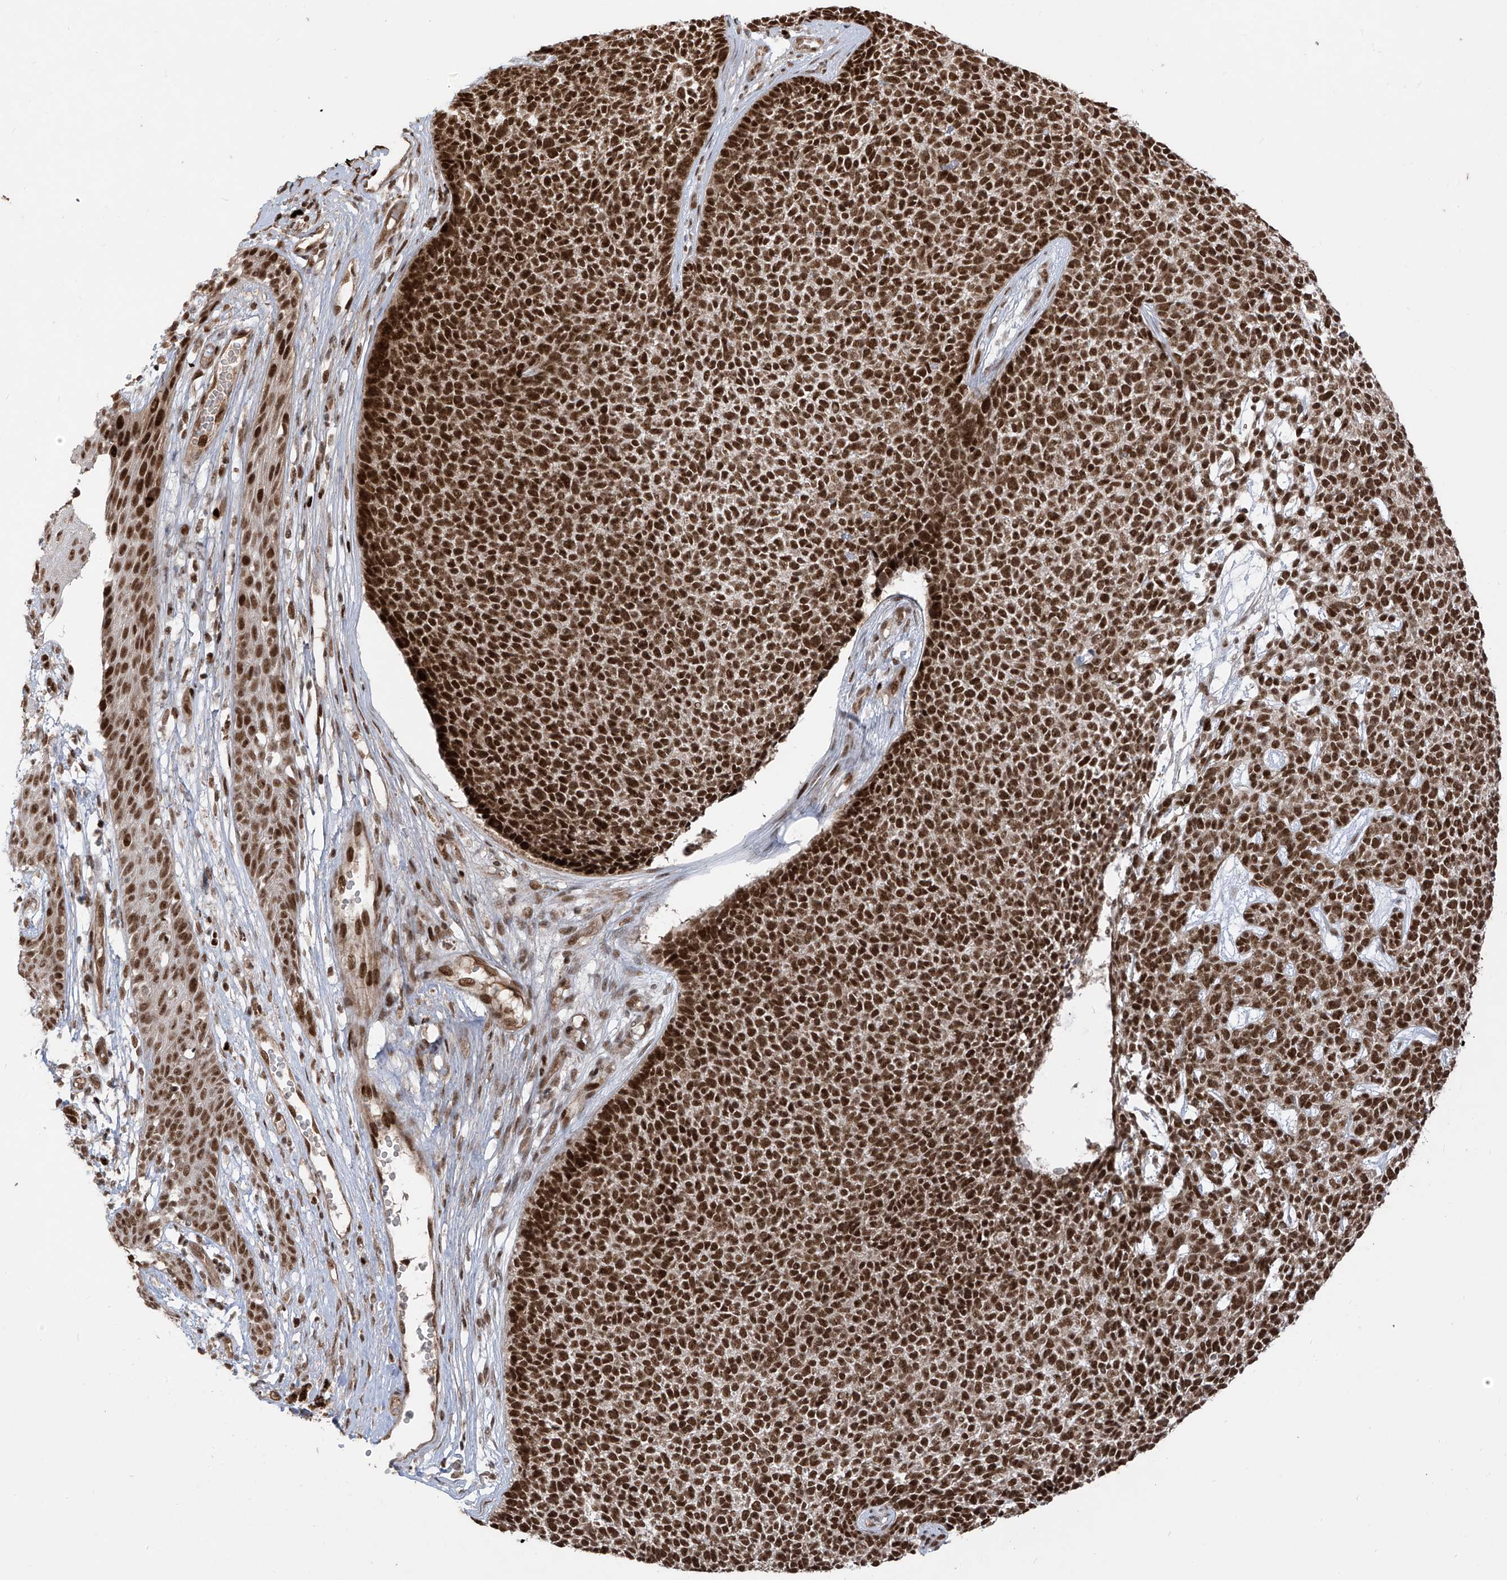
{"staining": {"intensity": "strong", "quantity": ">75%", "location": "nuclear"}, "tissue": "skin cancer", "cell_type": "Tumor cells", "image_type": "cancer", "snomed": [{"axis": "morphology", "description": "Basal cell carcinoma"}, {"axis": "topography", "description": "Skin"}], "caption": "Skin basal cell carcinoma stained for a protein exhibits strong nuclear positivity in tumor cells. (DAB (3,3'-diaminobenzidine) IHC with brightfield microscopy, high magnification).", "gene": "ARHGEF3", "patient": {"sex": "female", "age": 84}}